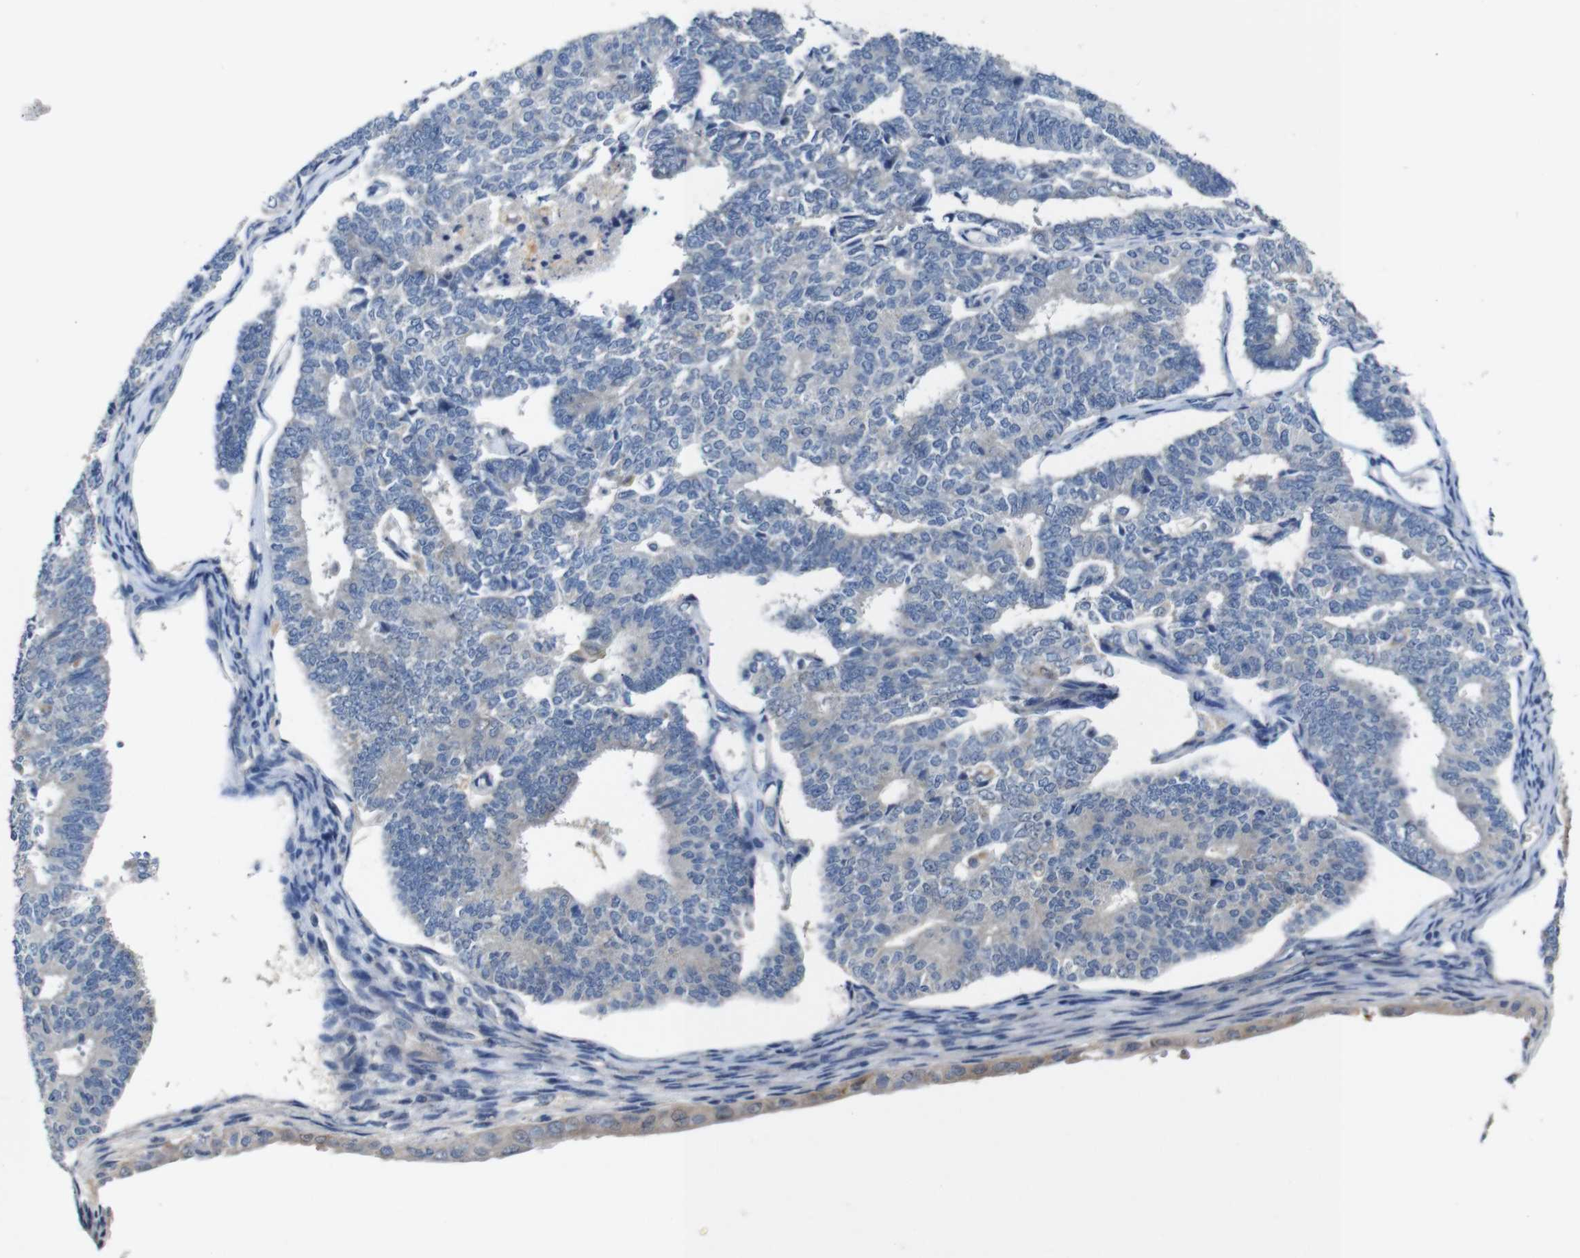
{"staining": {"intensity": "weak", "quantity": ">75%", "location": "cytoplasmic/membranous"}, "tissue": "endometrial cancer", "cell_type": "Tumor cells", "image_type": "cancer", "snomed": [{"axis": "morphology", "description": "Adenocarcinoma, NOS"}, {"axis": "topography", "description": "Endometrium"}], "caption": "A histopathology image of adenocarcinoma (endometrial) stained for a protein exhibits weak cytoplasmic/membranous brown staining in tumor cells.", "gene": "TBC1D32", "patient": {"sex": "female", "age": 70}}